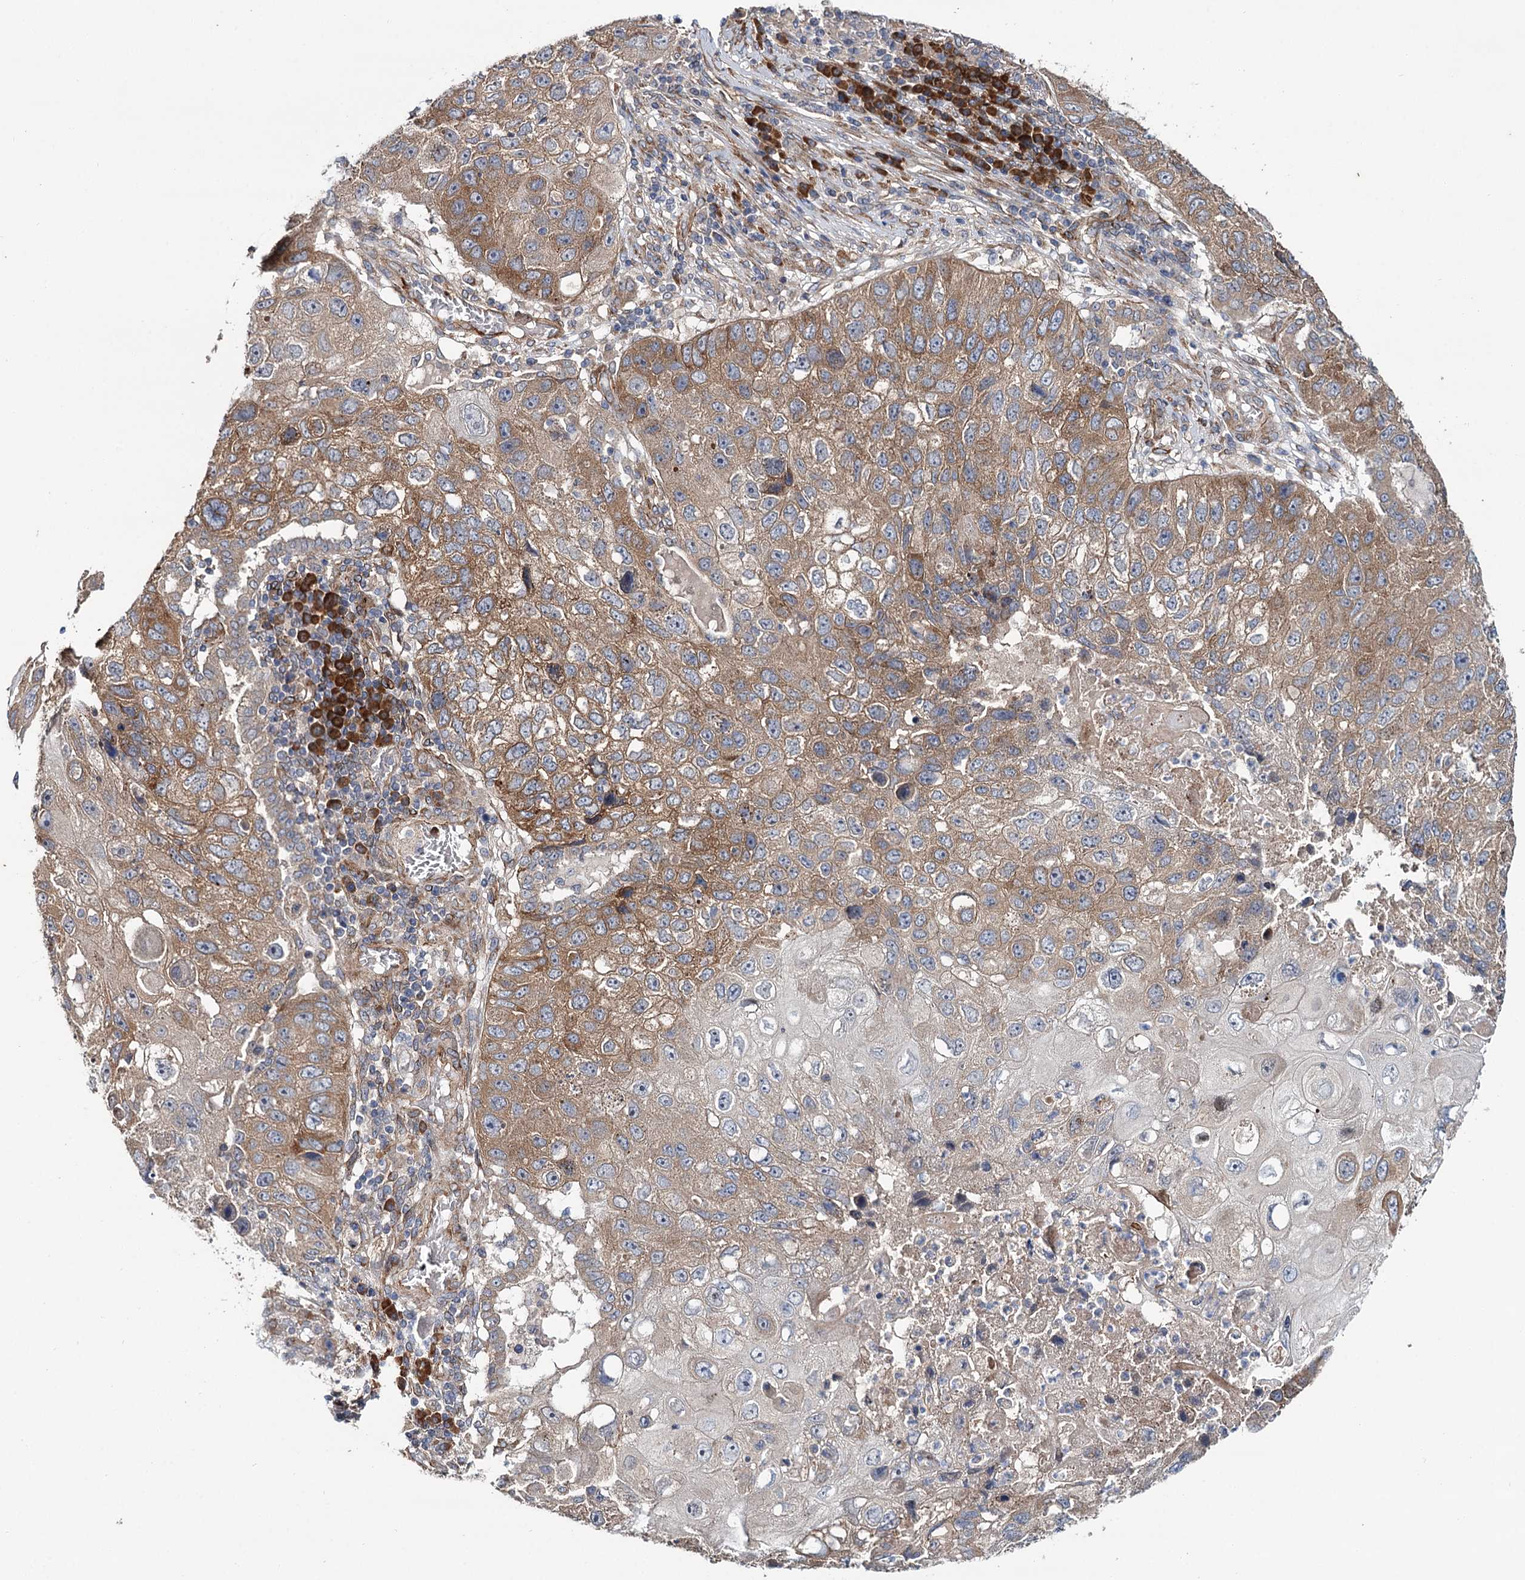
{"staining": {"intensity": "moderate", "quantity": ">75%", "location": "cytoplasmic/membranous"}, "tissue": "lung cancer", "cell_type": "Tumor cells", "image_type": "cancer", "snomed": [{"axis": "morphology", "description": "Squamous cell carcinoma, NOS"}, {"axis": "topography", "description": "Lung"}], "caption": "Human squamous cell carcinoma (lung) stained with a protein marker demonstrates moderate staining in tumor cells.", "gene": "SPATS2", "patient": {"sex": "male", "age": 61}}